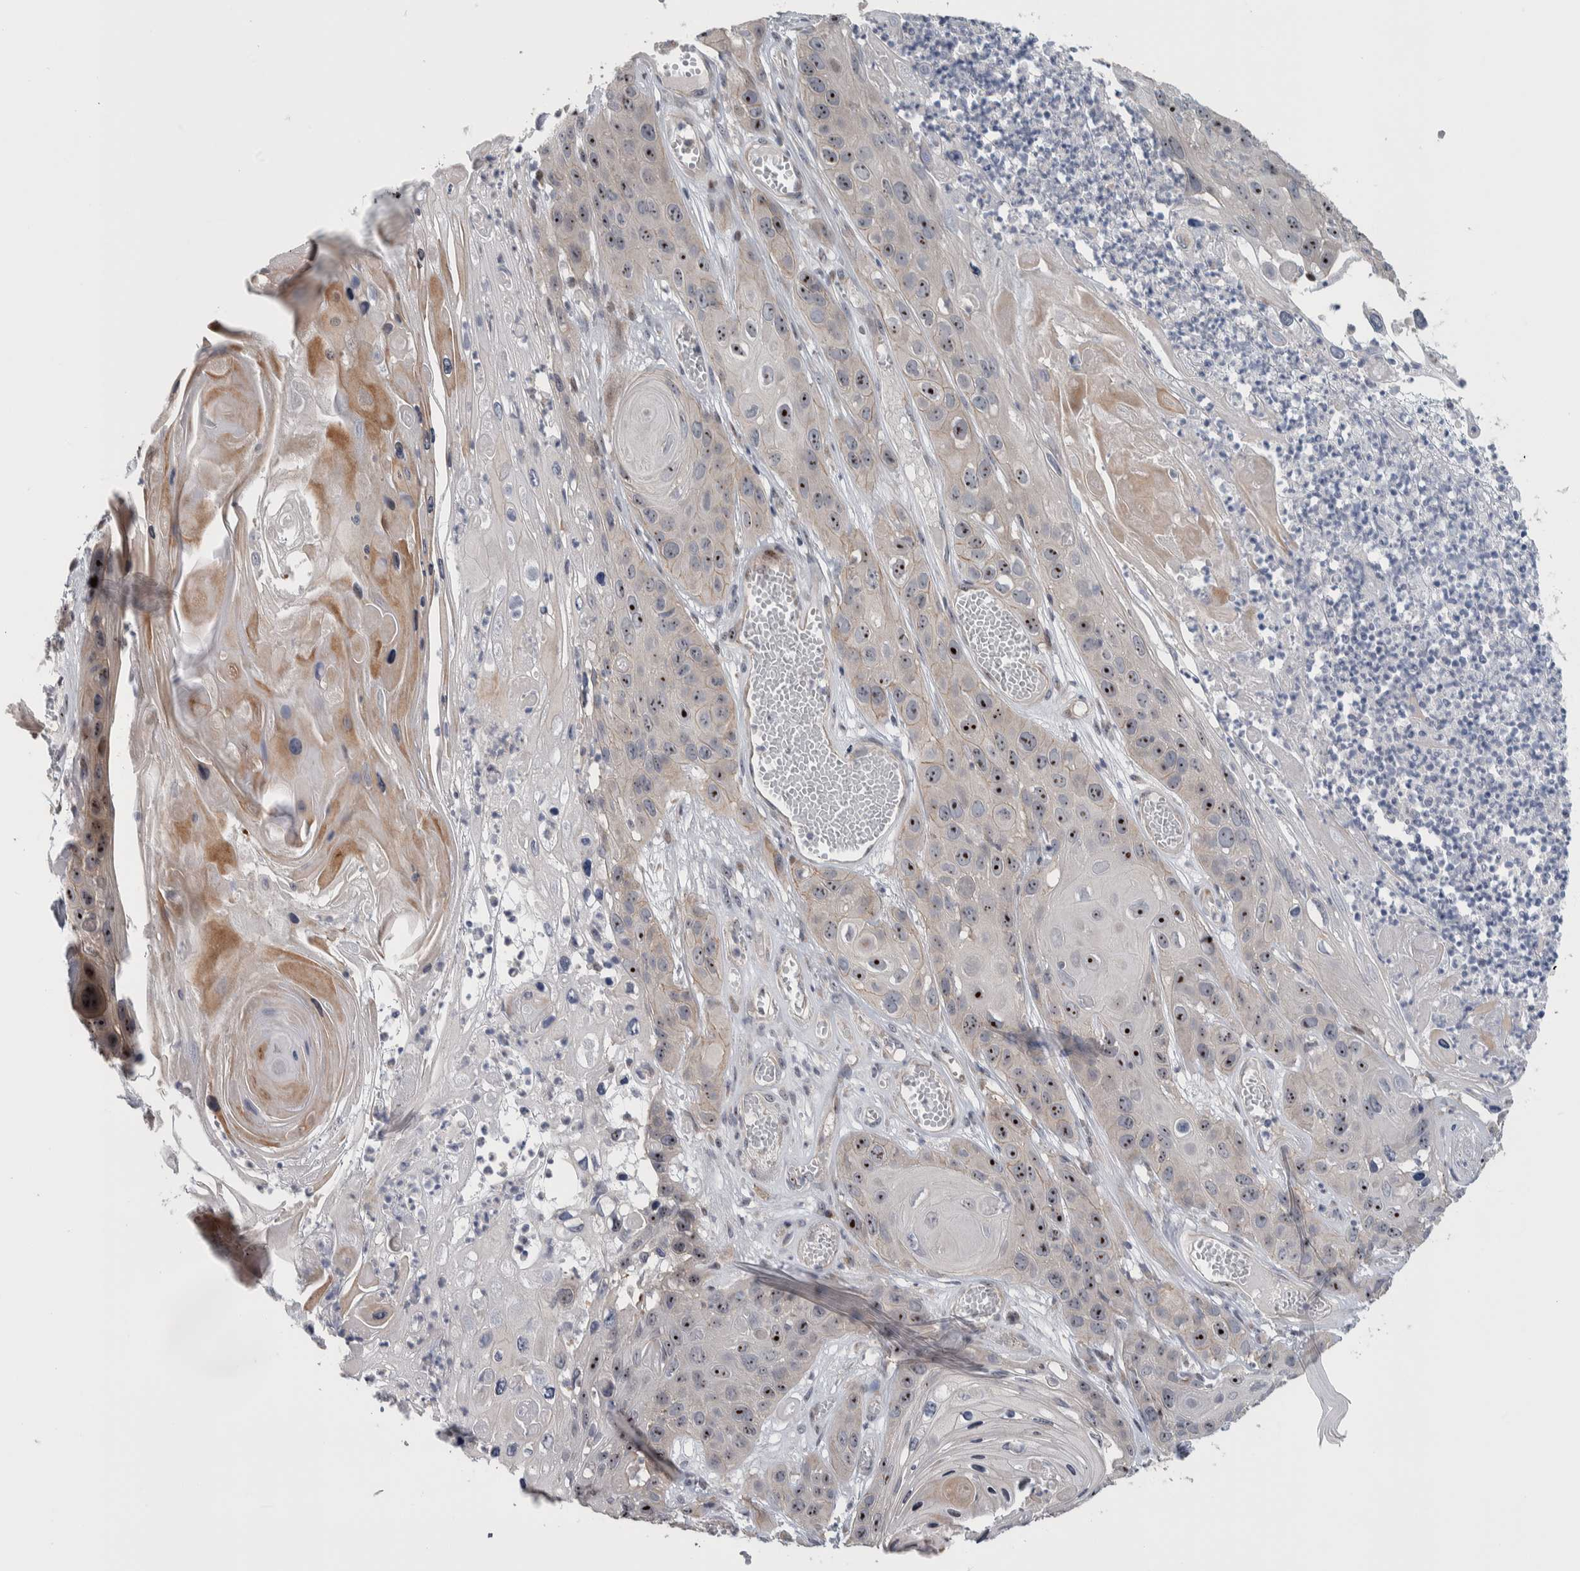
{"staining": {"intensity": "strong", "quantity": ">75%", "location": "nuclear"}, "tissue": "skin cancer", "cell_type": "Tumor cells", "image_type": "cancer", "snomed": [{"axis": "morphology", "description": "Squamous cell carcinoma, NOS"}, {"axis": "topography", "description": "Skin"}], "caption": "Human skin squamous cell carcinoma stained with a brown dye displays strong nuclear positive positivity in approximately >75% of tumor cells.", "gene": "PRRG4", "patient": {"sex": "male", "age": 55}}